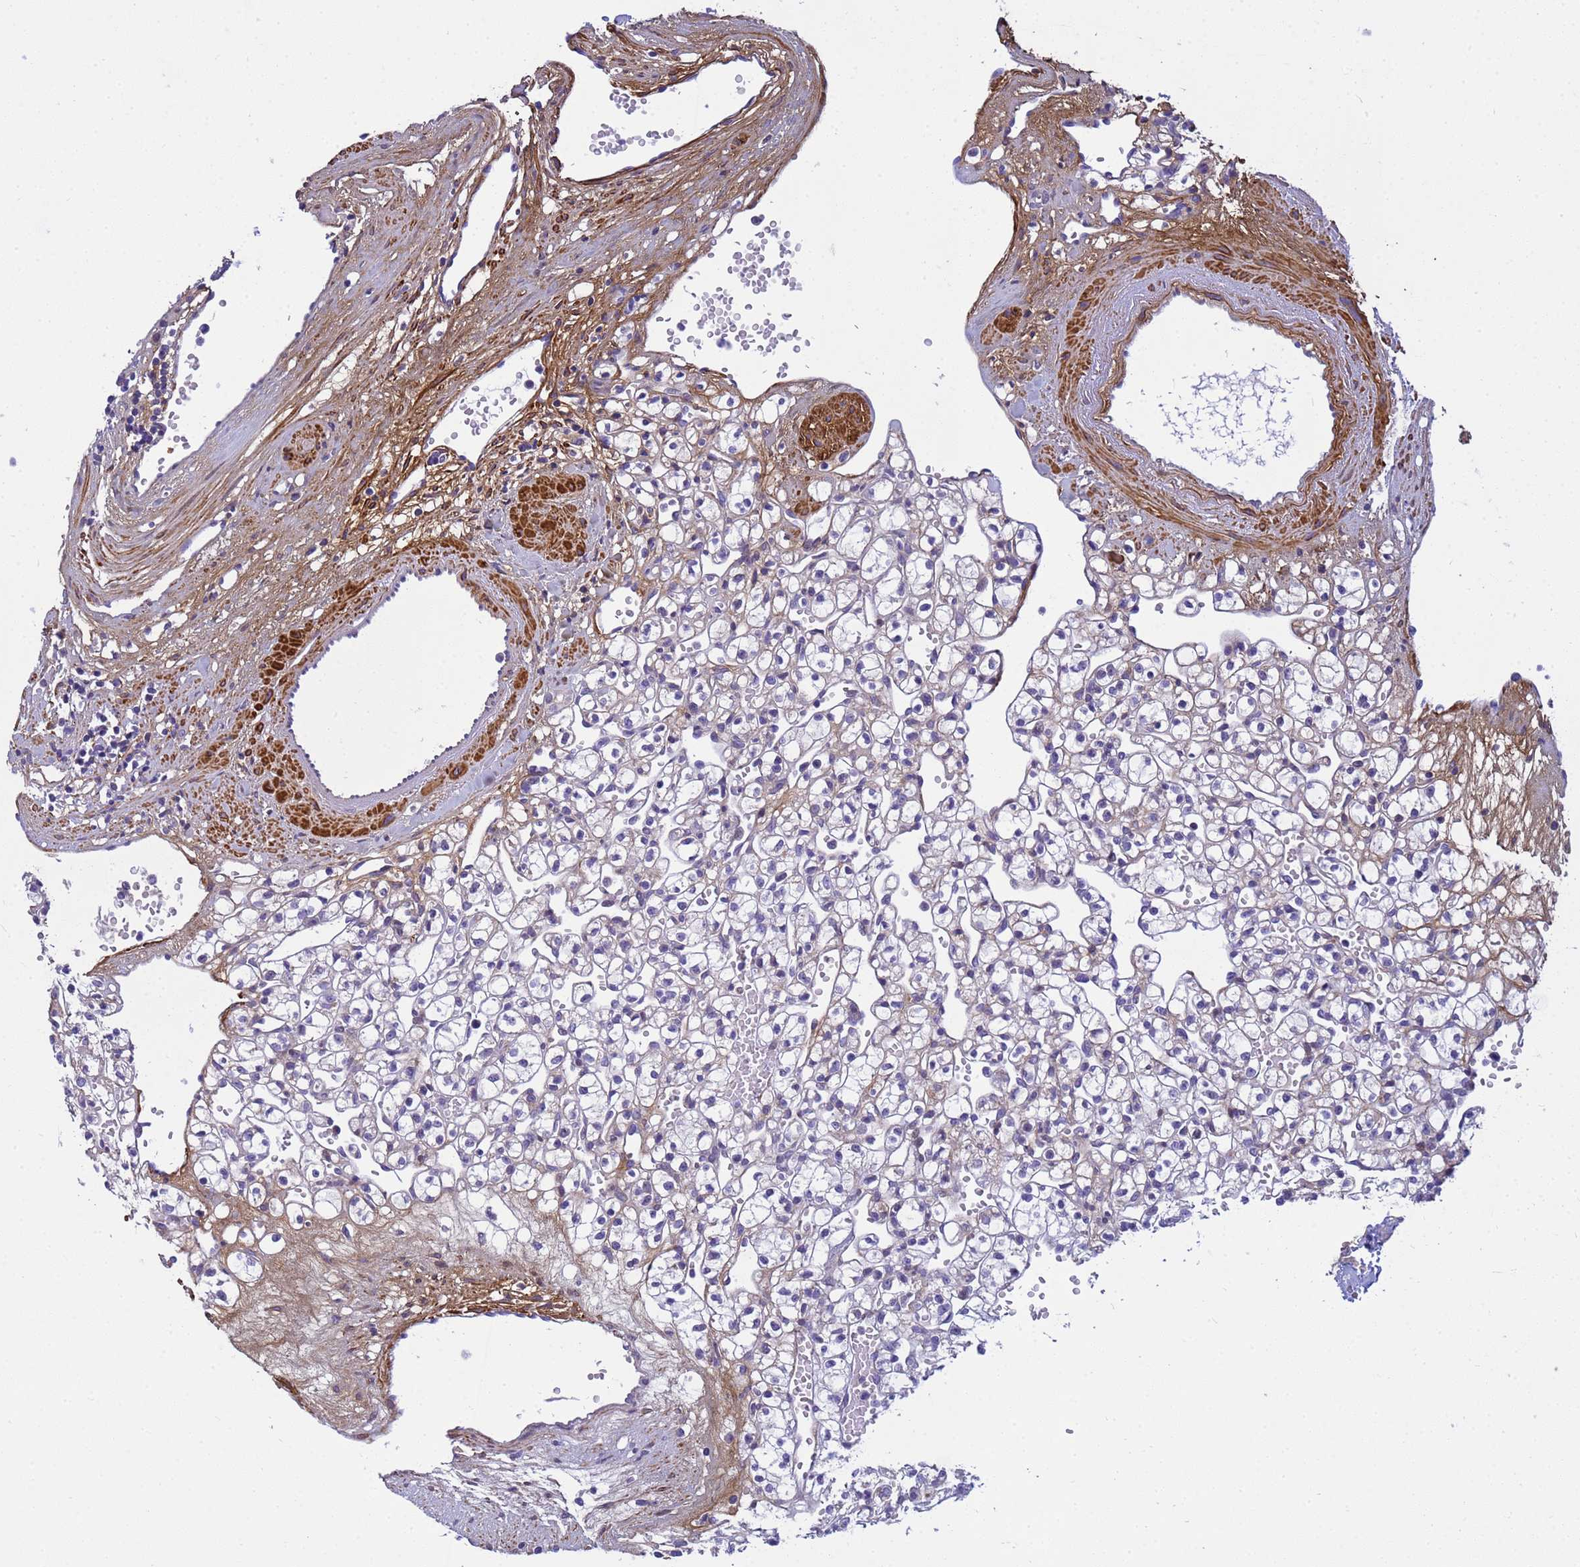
{"staining": {"intensity": "moderate", "quantity": "<25%", "location": "cytoplasmic/membranous"}, "tissue": "renal cancer", "cell_type": "Tumor cells", "image_type": "cancer", "snomed": [{"axis": "morphology", "description": "Adenocarcinoma, NOS"}, {"axis": "topography", "description": "Kidney"}], "caption": "There is low levels of moderate cytoplasmic/membranous expression in tumor cells of adenocarcinoma (renal), as demonstrated by immunohistochemical staining (brown color).", "gene": "P2RX7", "patient": {"sex": "female", "age": 59}}